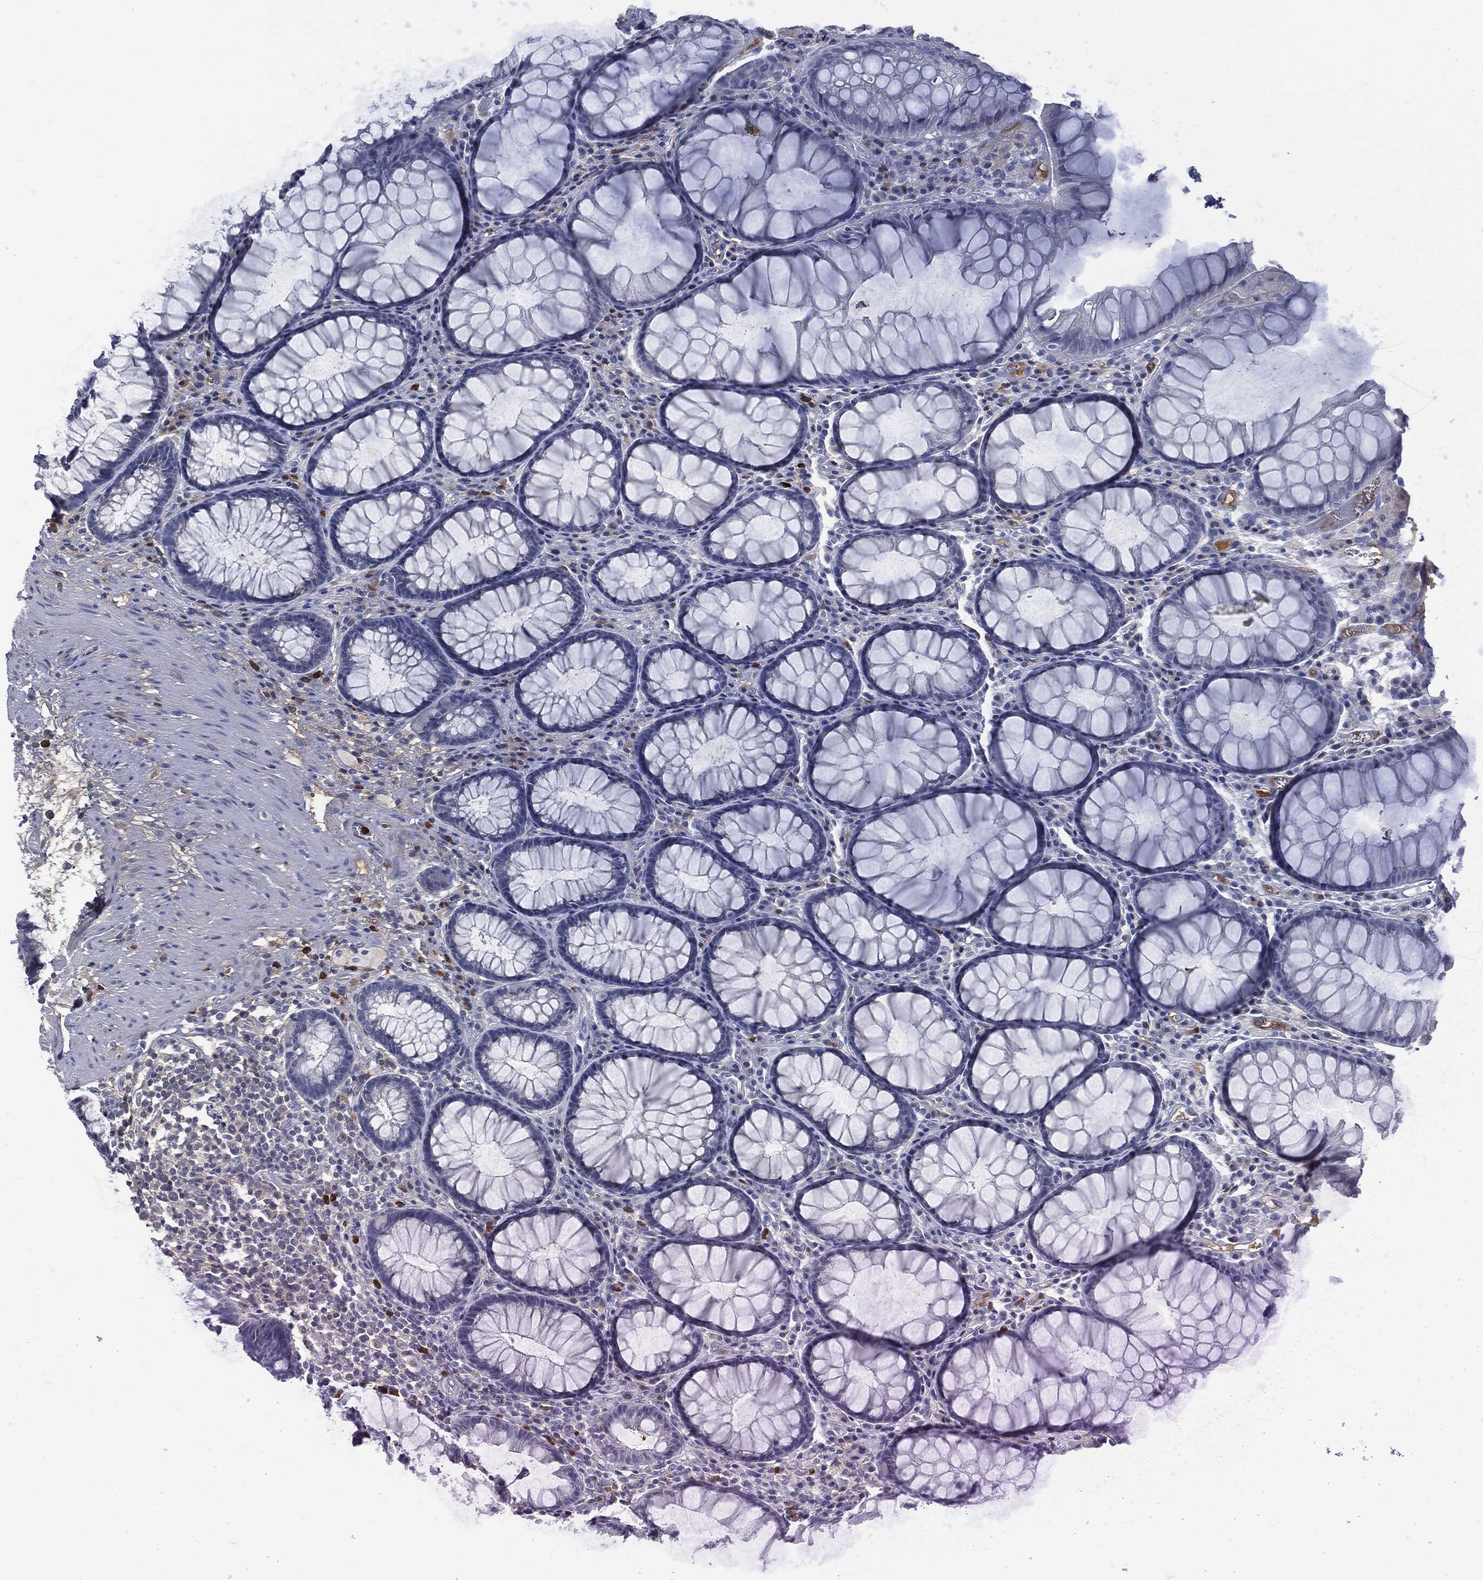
{"staining": {"intensity": "negative", "quantity": "none", "location": "none"}, "tissue": "rectum", "cell_type": "Glandular cells", "image_type": "normal", "snomed": [{"axis": "morphology", "description": "Normal tissue, NOS"}, {"axis": "topography", "description": "Rectum"}], "caption": "Immunohistochemistry of benign human rectum demonstrates no staining in glandular cells. Brightfield microscopy of immunohistochemistry stained with DAB (brown) and hematoxylin (blue), captured at high magnification.", "gene": "BTK", "patient": {"sex": "female", "age": 68}}